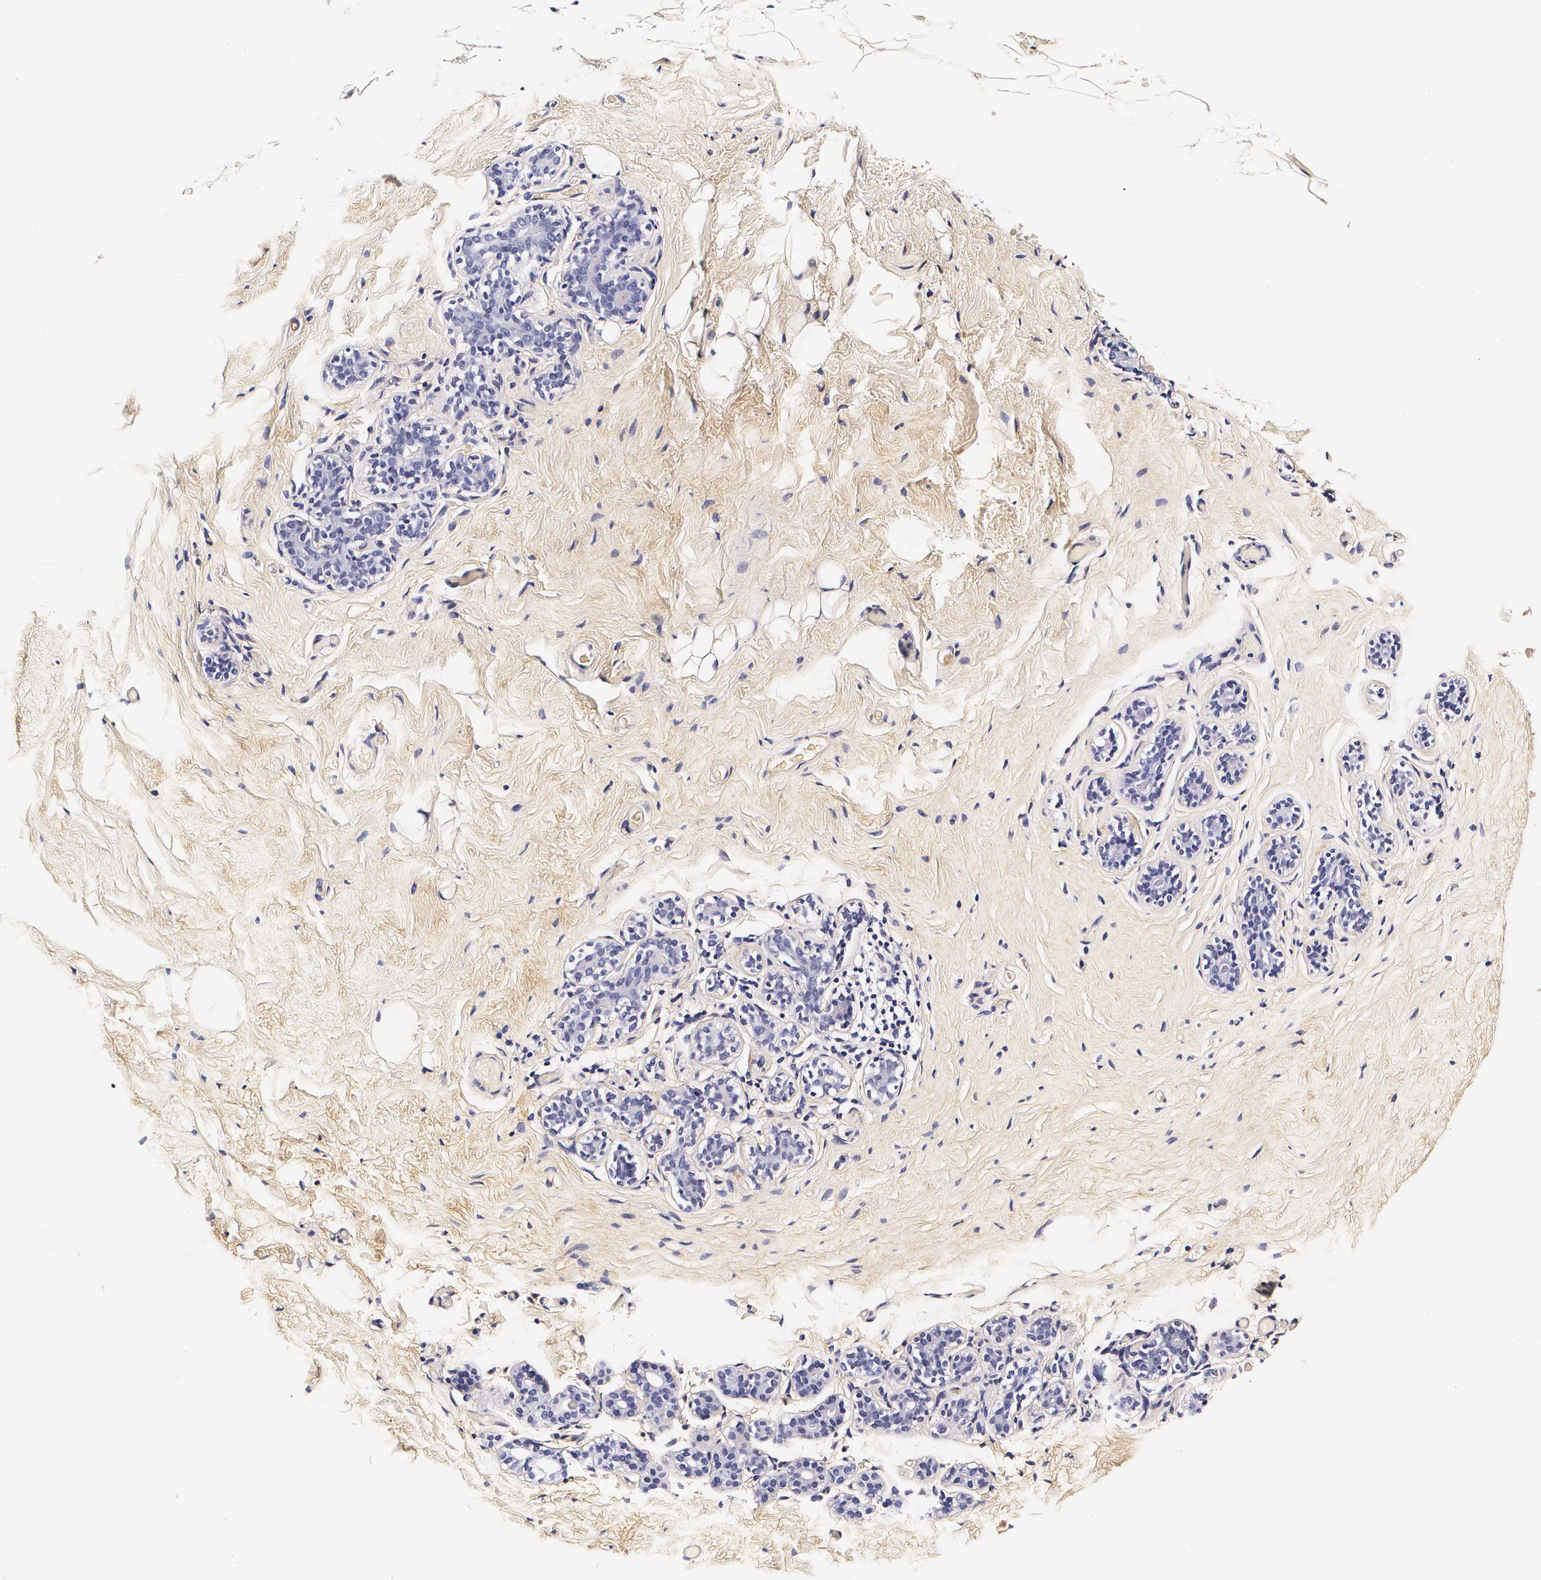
{"staining": {"intensity": "negative", "quantity": "none", "location": "none"}, "tissue": "breast", "cell_type": "Adipocytes", "image_type": "normal", "snomed": [{"axis": "morphology", "description": "Normal tissue, NOS"}, {"axis": "topography", "description": "Breast"}, {"axis": "topography", "description": "Soft tissue"}], "caption": "Histopathology image shows no significant protein staining in adipocytes of unremarkable breast. The staining is performed using DAB (3,3'-diaminobenzidine) brown chromogen with nuclei counter-stained in using hematoxylin.", "gene": "TTR", "patient": {"sex": "female", "age": 75}}